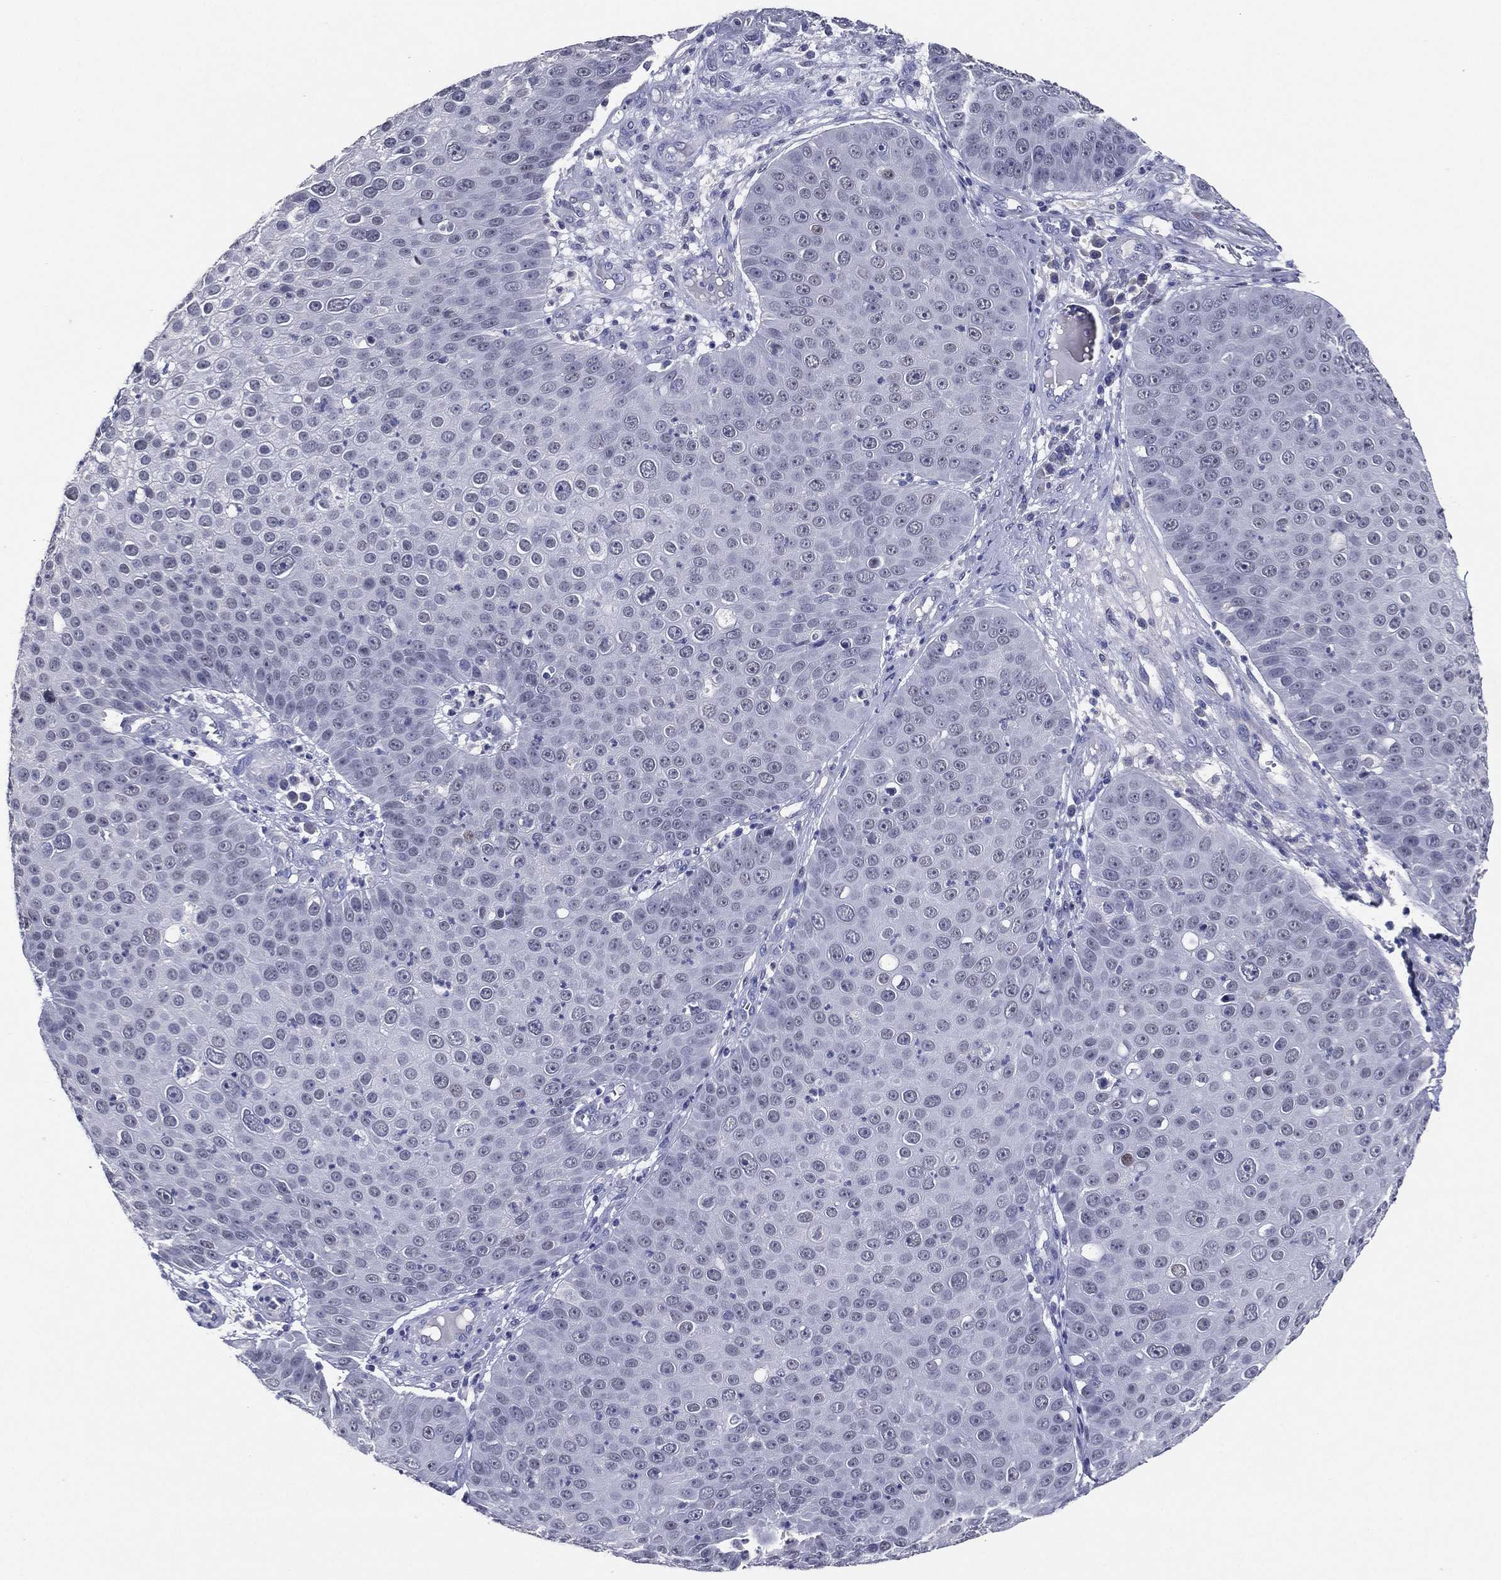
{"staining": {"intensity": "negative", "quantity": "none", "location": "none"}, "tissue": "skin cancer", "cell_type": "Tumor cells", "image_type": "cancer", "snomed": [{"axis": "morphology", "description": "Squamous cell carcinoma, NOS"}, {"axis": "topography", "description": "Skin"}], "caption": "Squamous cell carcinoma (skin) stained for a protein using immunohistochemistry exhibits no expression tumor cells.", "gene": "TFAP2A", "patient": {"sex": "male", "age": 71}}